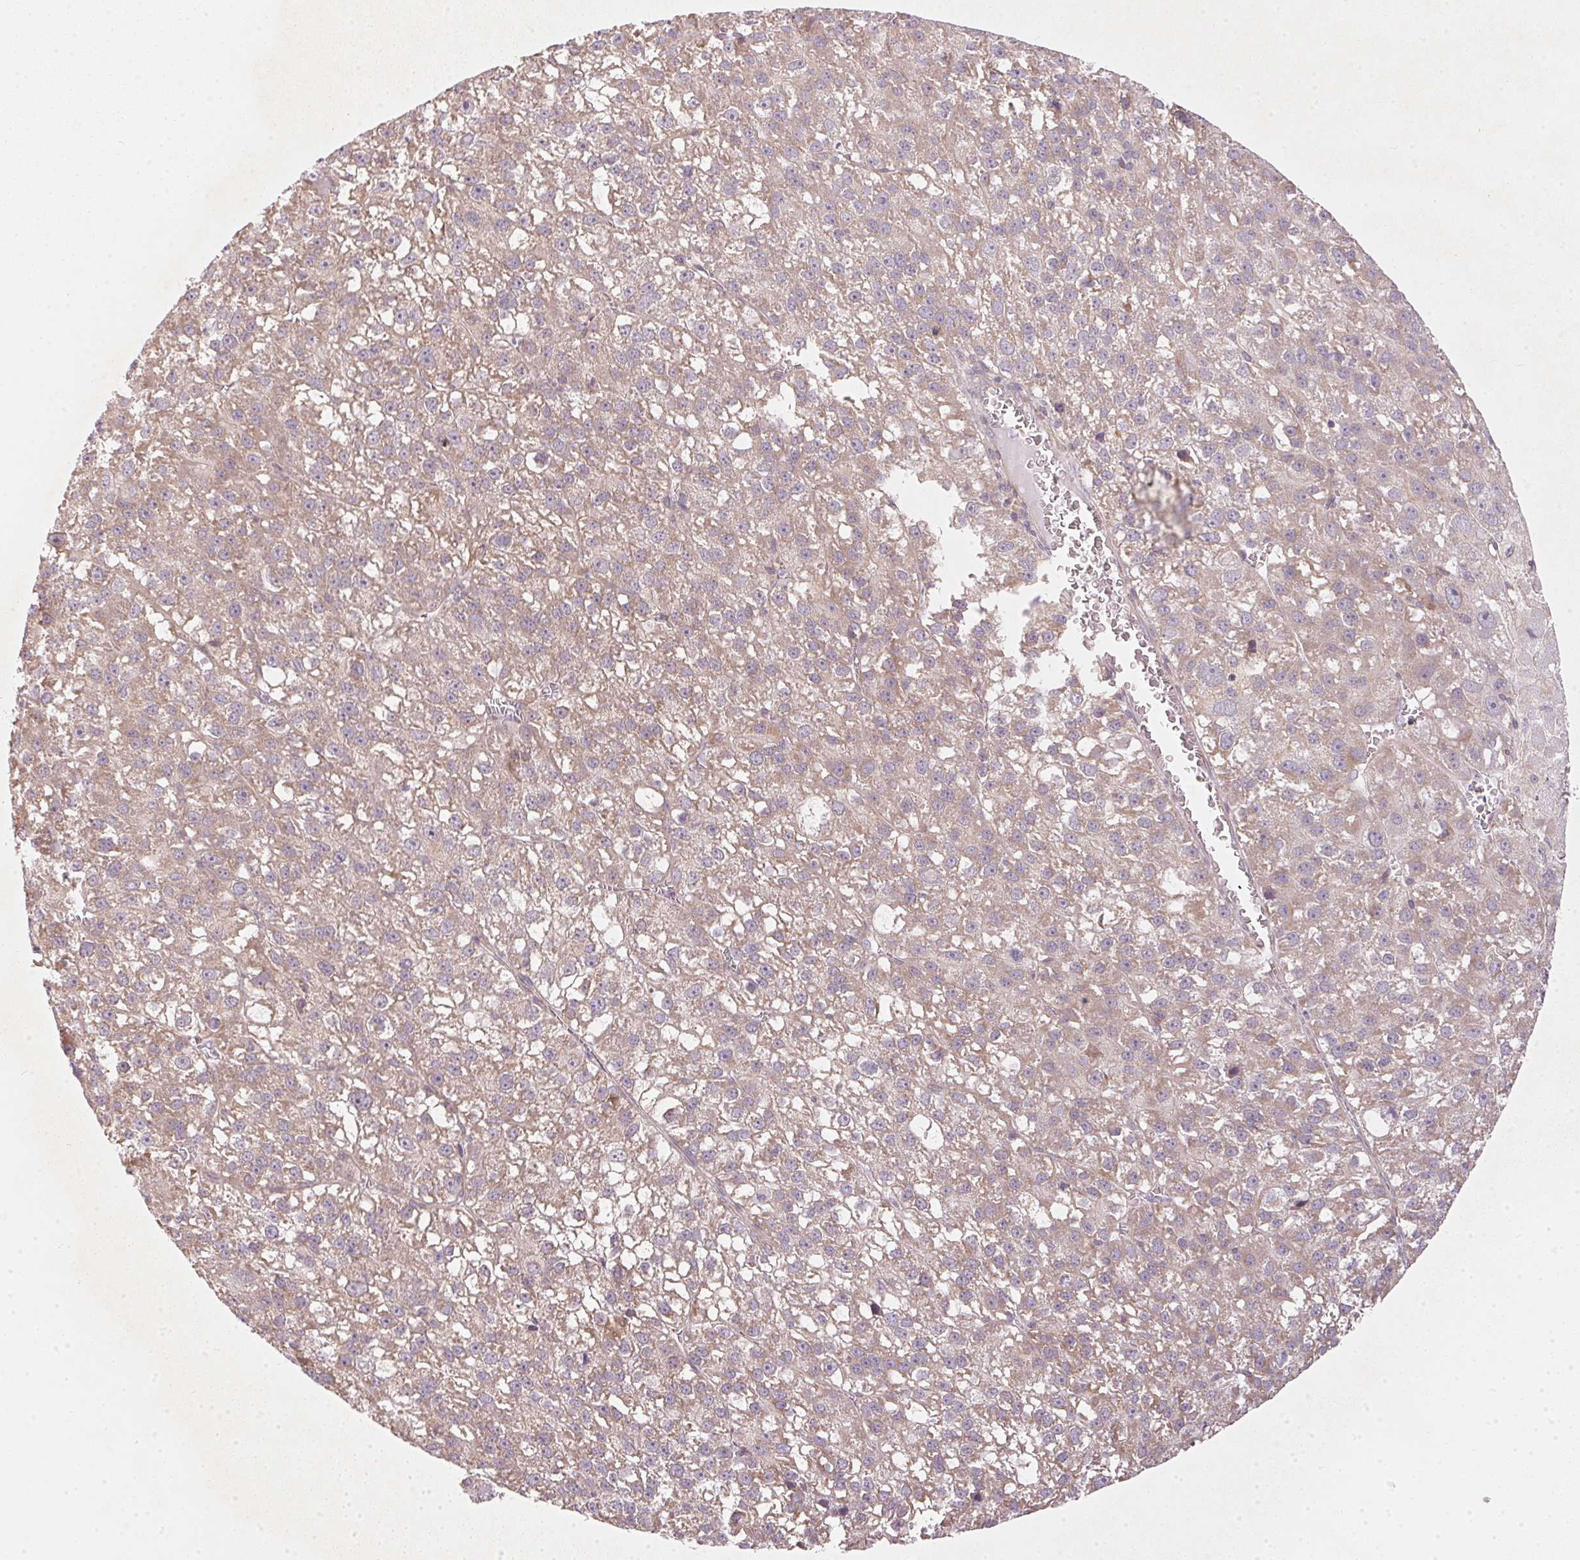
{"staining": {"intensity": "weak", "quantity": "25%-75%", "location": "cytoplasmic/membranous"}, "tissue": "liver cancer", "cell_type": "Tumor cells", "image_type": "cancer", "snomed": [{"axis": "morphology", "description": "Carcinoma, Hepatocellular, NOS"}, {"axis": "topography", "description": "Liver"}], "caption": "Liver hepatocellular carcinoma was stained to show a protein in brown. There is low levels of weak cytoplasmic/membranous expression in approximately 25%-75% of tumor cells.", "gene": "VWA5B2", "patient": {"sex": "female", "age": 70}}